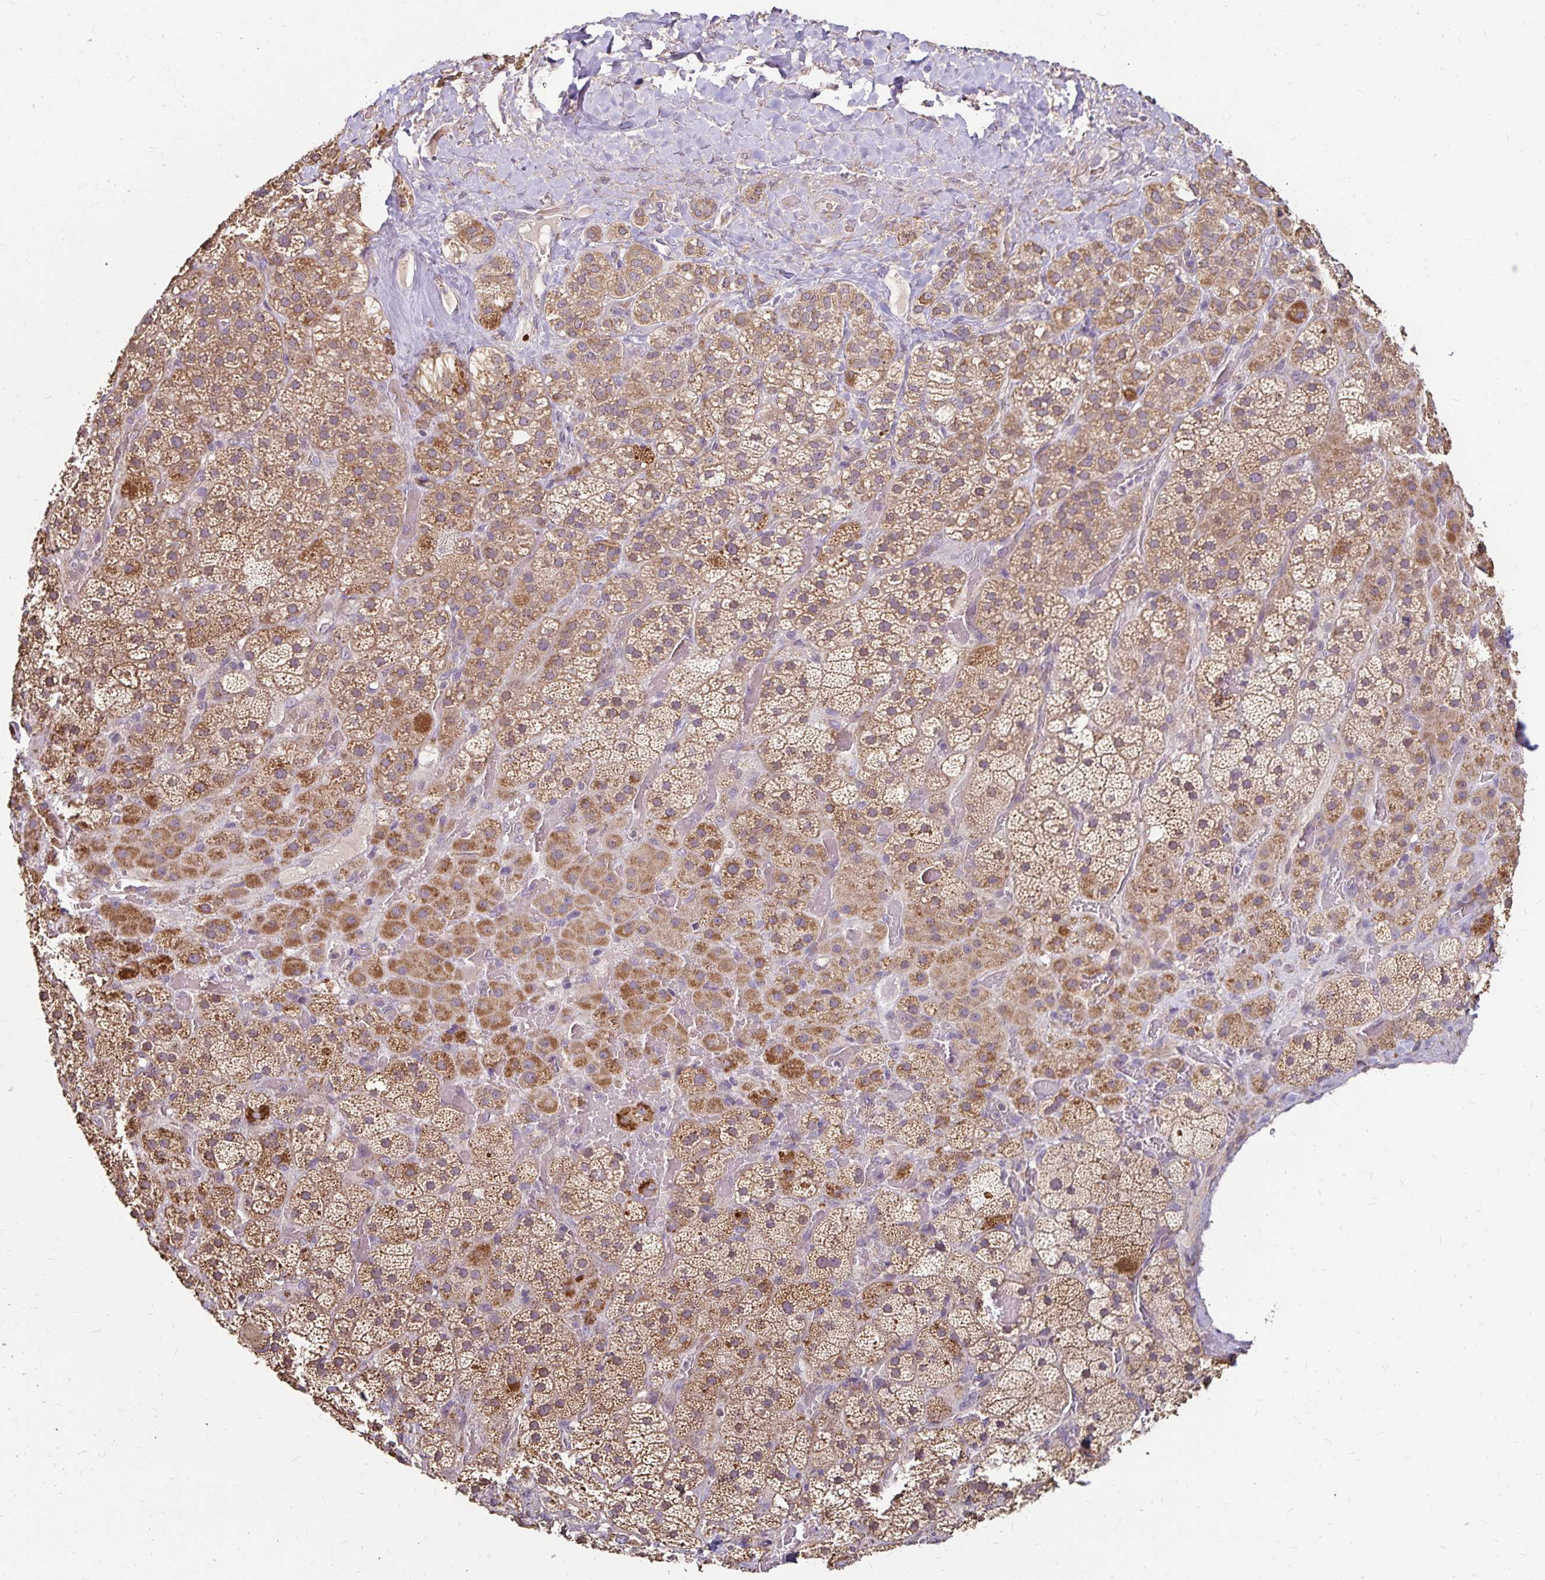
{"staining": {"intensity": "moderate", "quantity": ">75%", "location": "cytoplasmic/membranous"}, "tissue": "adrenal gland", "cell_type": "Glandular cells", "image_type": "normal", "snomed": [{"axis": "morphology", "description": "Normal tissue, NOS"}, {"axis": "topography", "description": "Adrenal gland"}], "caption": "Moderate cytoplasmic/membranous protein positivity is appreciated in about >75% of glandular cells in adrenal gland.", "gene": "EMC10", "patient": {"sex": "male", "age": 57}}